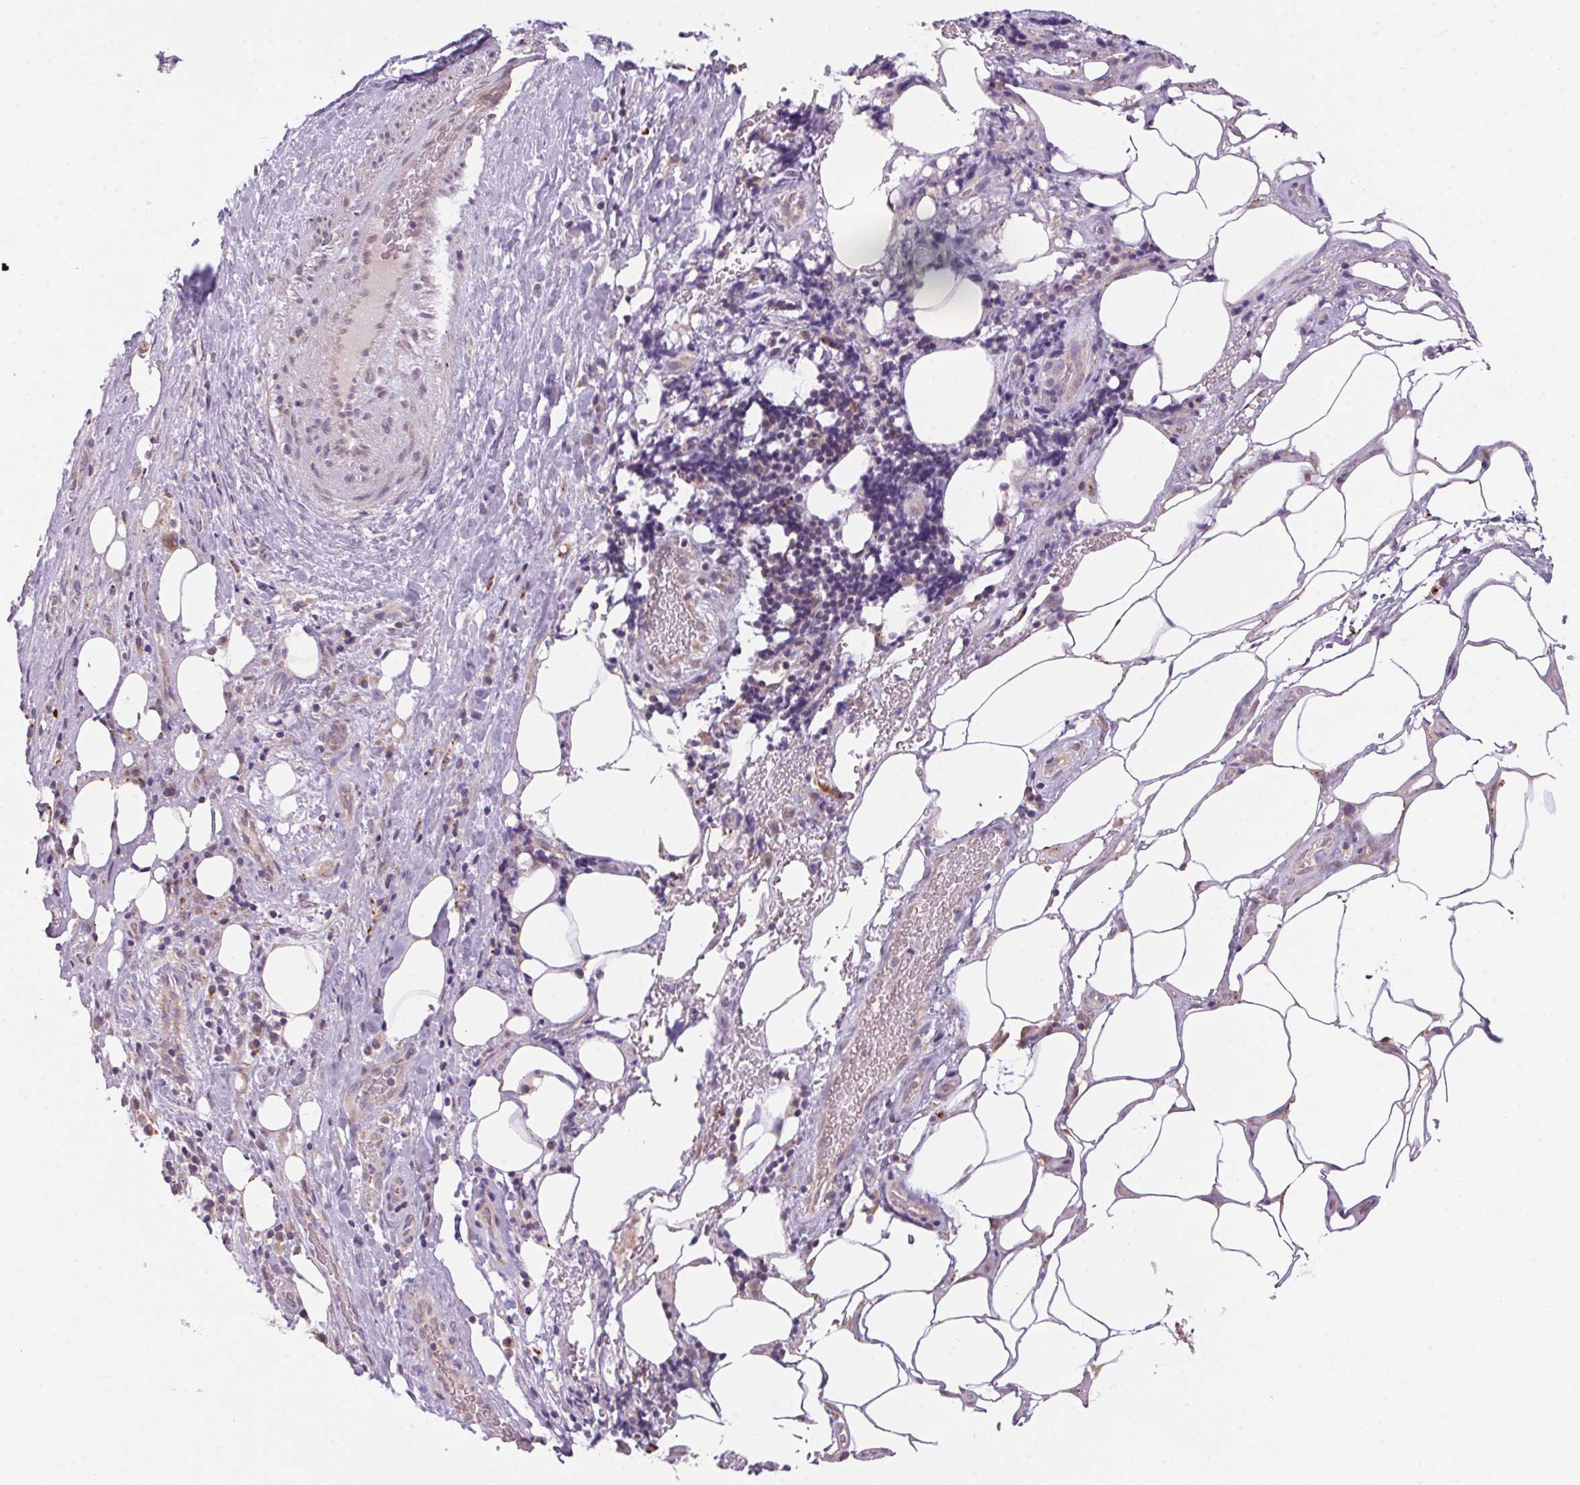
{"staining": {"intensity": "weak", "quantity": "25%-75%", "location": "cytoplasmic/membranous"}, "tissue": "melanoma", "cell_type": "Tumor cells", "image_type": "cancer", "snomed": [{"axis": "morphology", "description": "Malignant melanoma, Metastatic site"}, {"axis": "topography", "description": "Smooth muscle"}], "caption": "Tumor cells exhibit low levels of weak cytoplasmic/membranous positivity in approximately 25%-75% of cells in human melanoma.", "gene": "ADH5", "patient": {"sex": "male", "age": 41}}